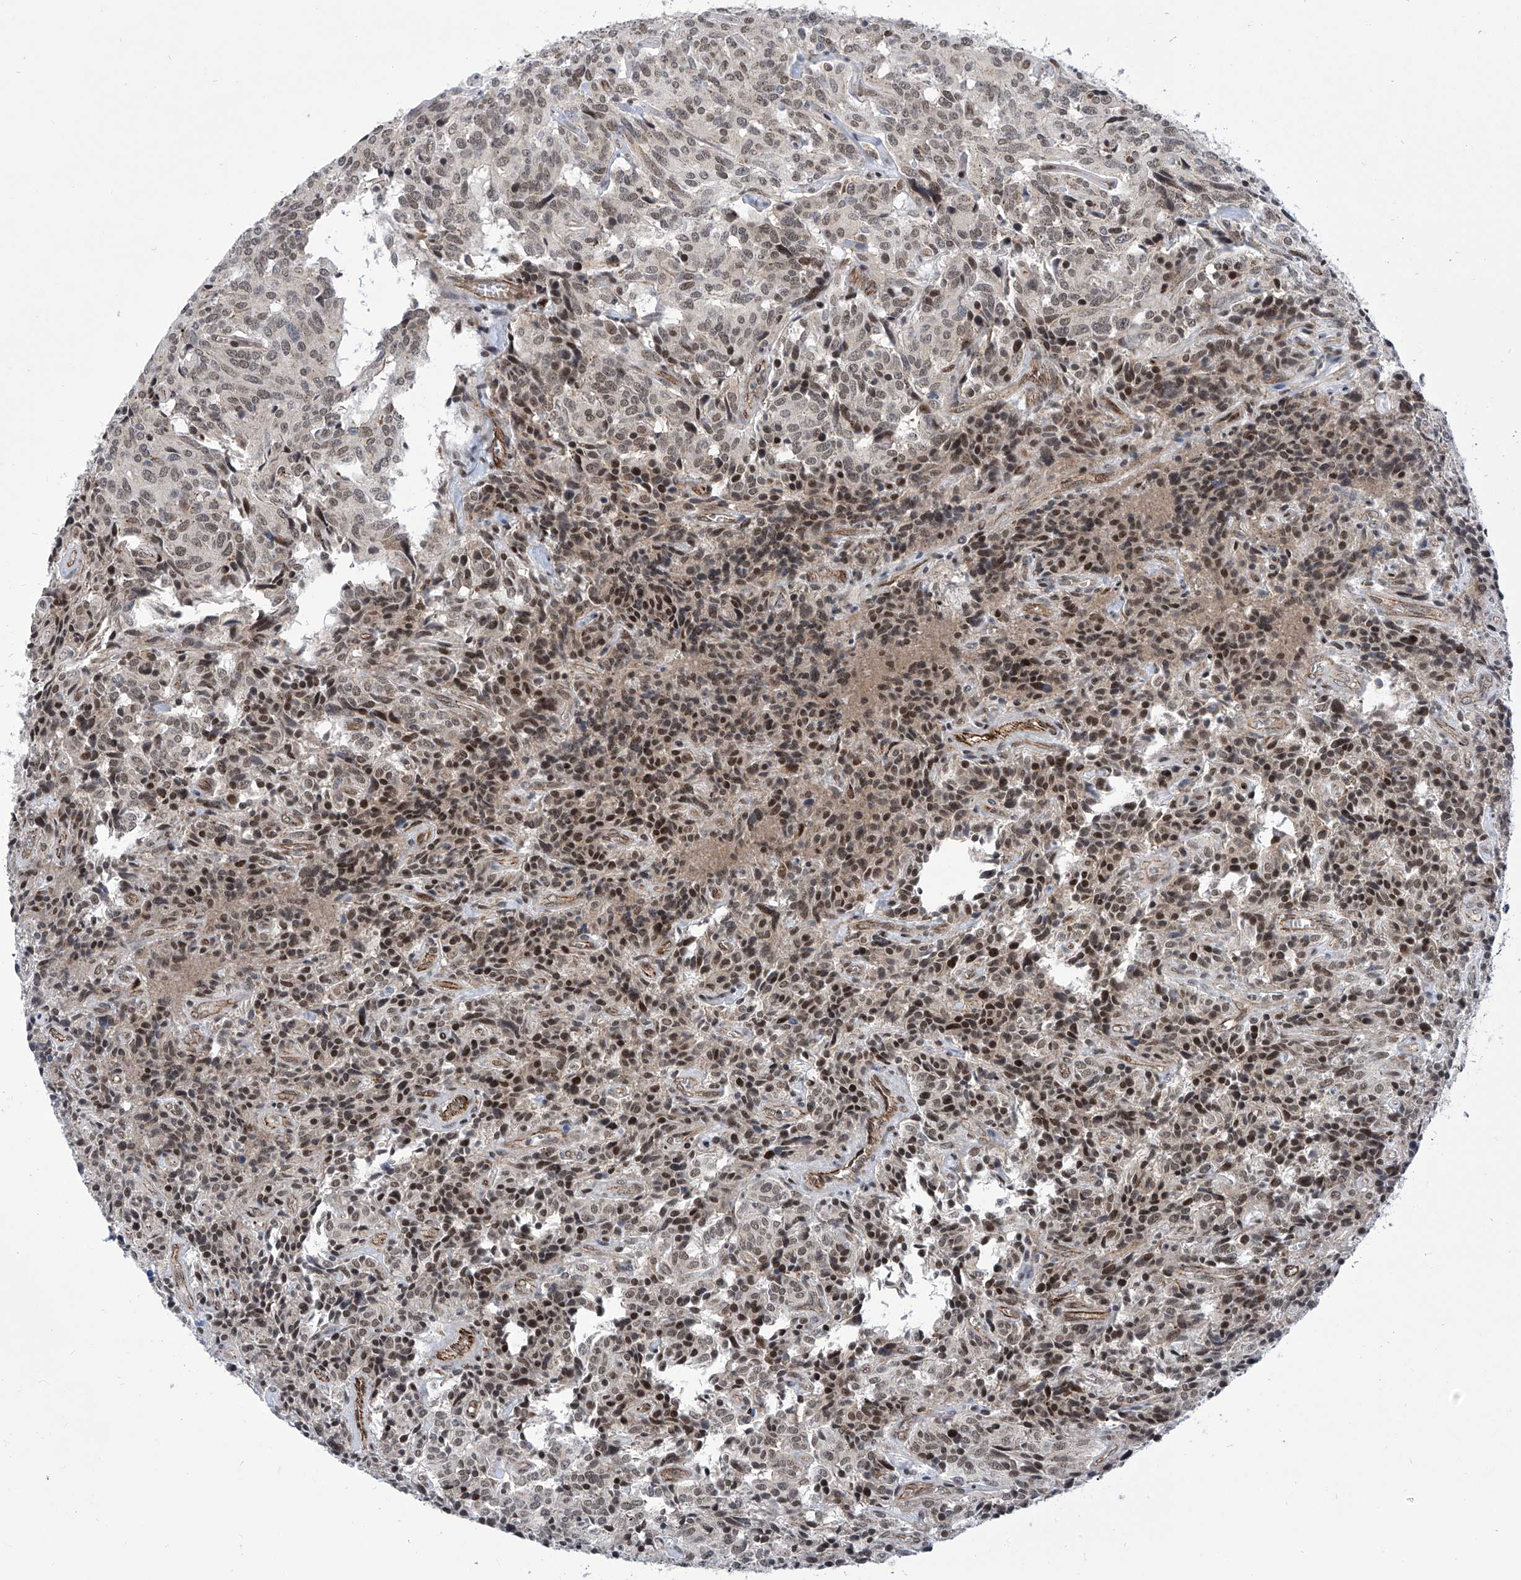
{"staining": {"intensity": "moderate", "quantity": ">75%", "location": "nuclear"}, "tissue": "carcinoid", "cell_type": "Tumor cells", "image_type": "cancer", "snomed": [{"axis": "morphology", "description": "Carcinoid, malignant, NOS"}, {"axis": "topography", "description": "Lung"}], "caption": "Protein expression analysis of human carcinoid reveals moderate nuclear positivity in approximately >75% of tumor cells.", "gene": "CEP290", "patient": {"sex": "female", "age": 46}}